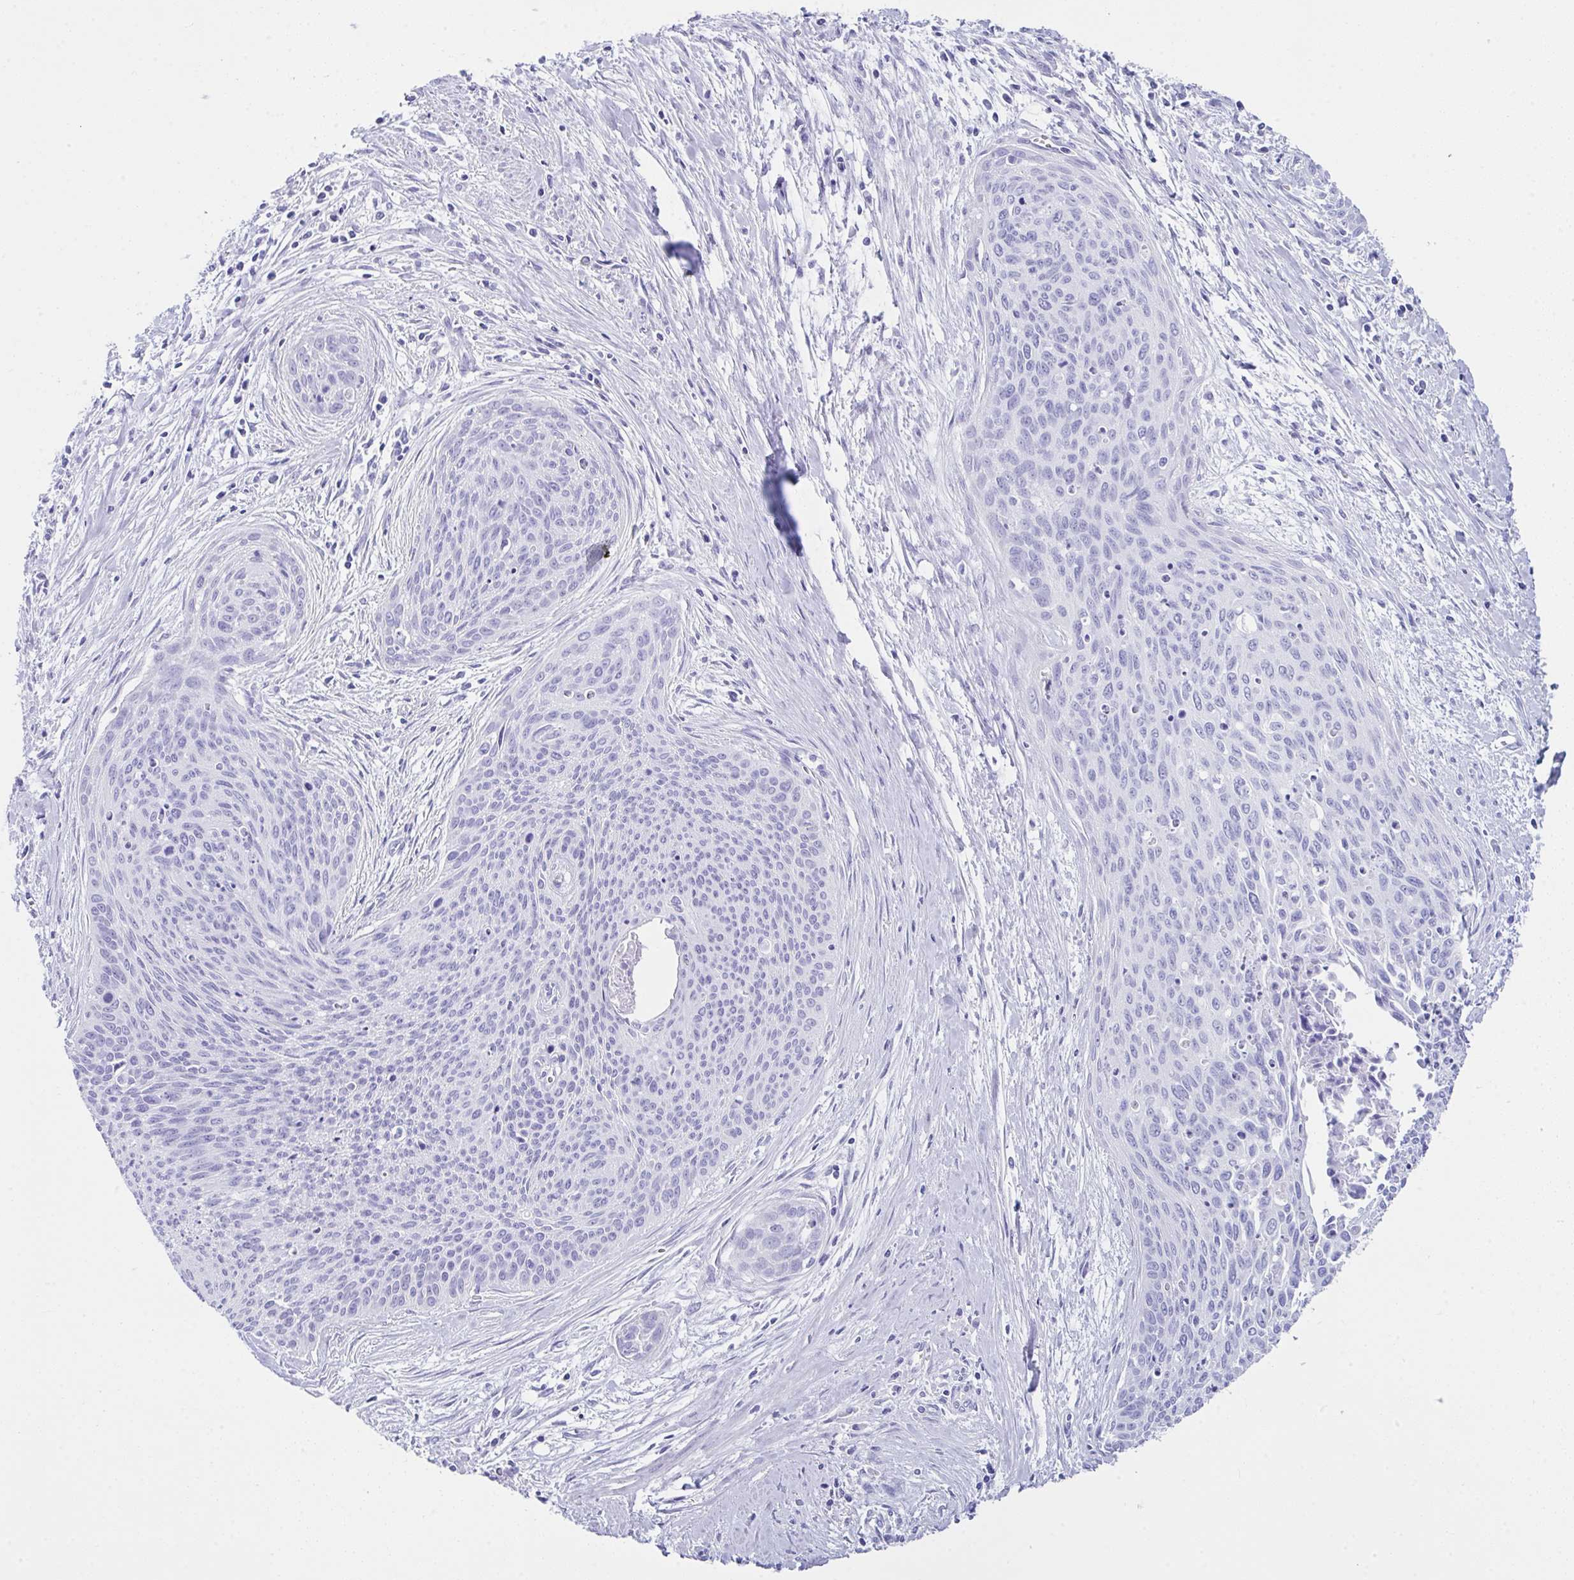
{"staining": {"intensity": "negative", "quantity": "none", "location": "none"}, "tissue": "cervical cancer", "cell_type": "Tumor cells", "image_type": "cancer", "snomed": [{"axis": "morphology", "description": "Squamous cell carcinoma, NOS"}, {"axis": "topography", "description": "Cervix"}], "caption": "The photomicrograph demonstrates no staining of tumor cells in cervical cancer.", "gene": "LGALS4", "patient": {"sex": "female", "age": 55}}